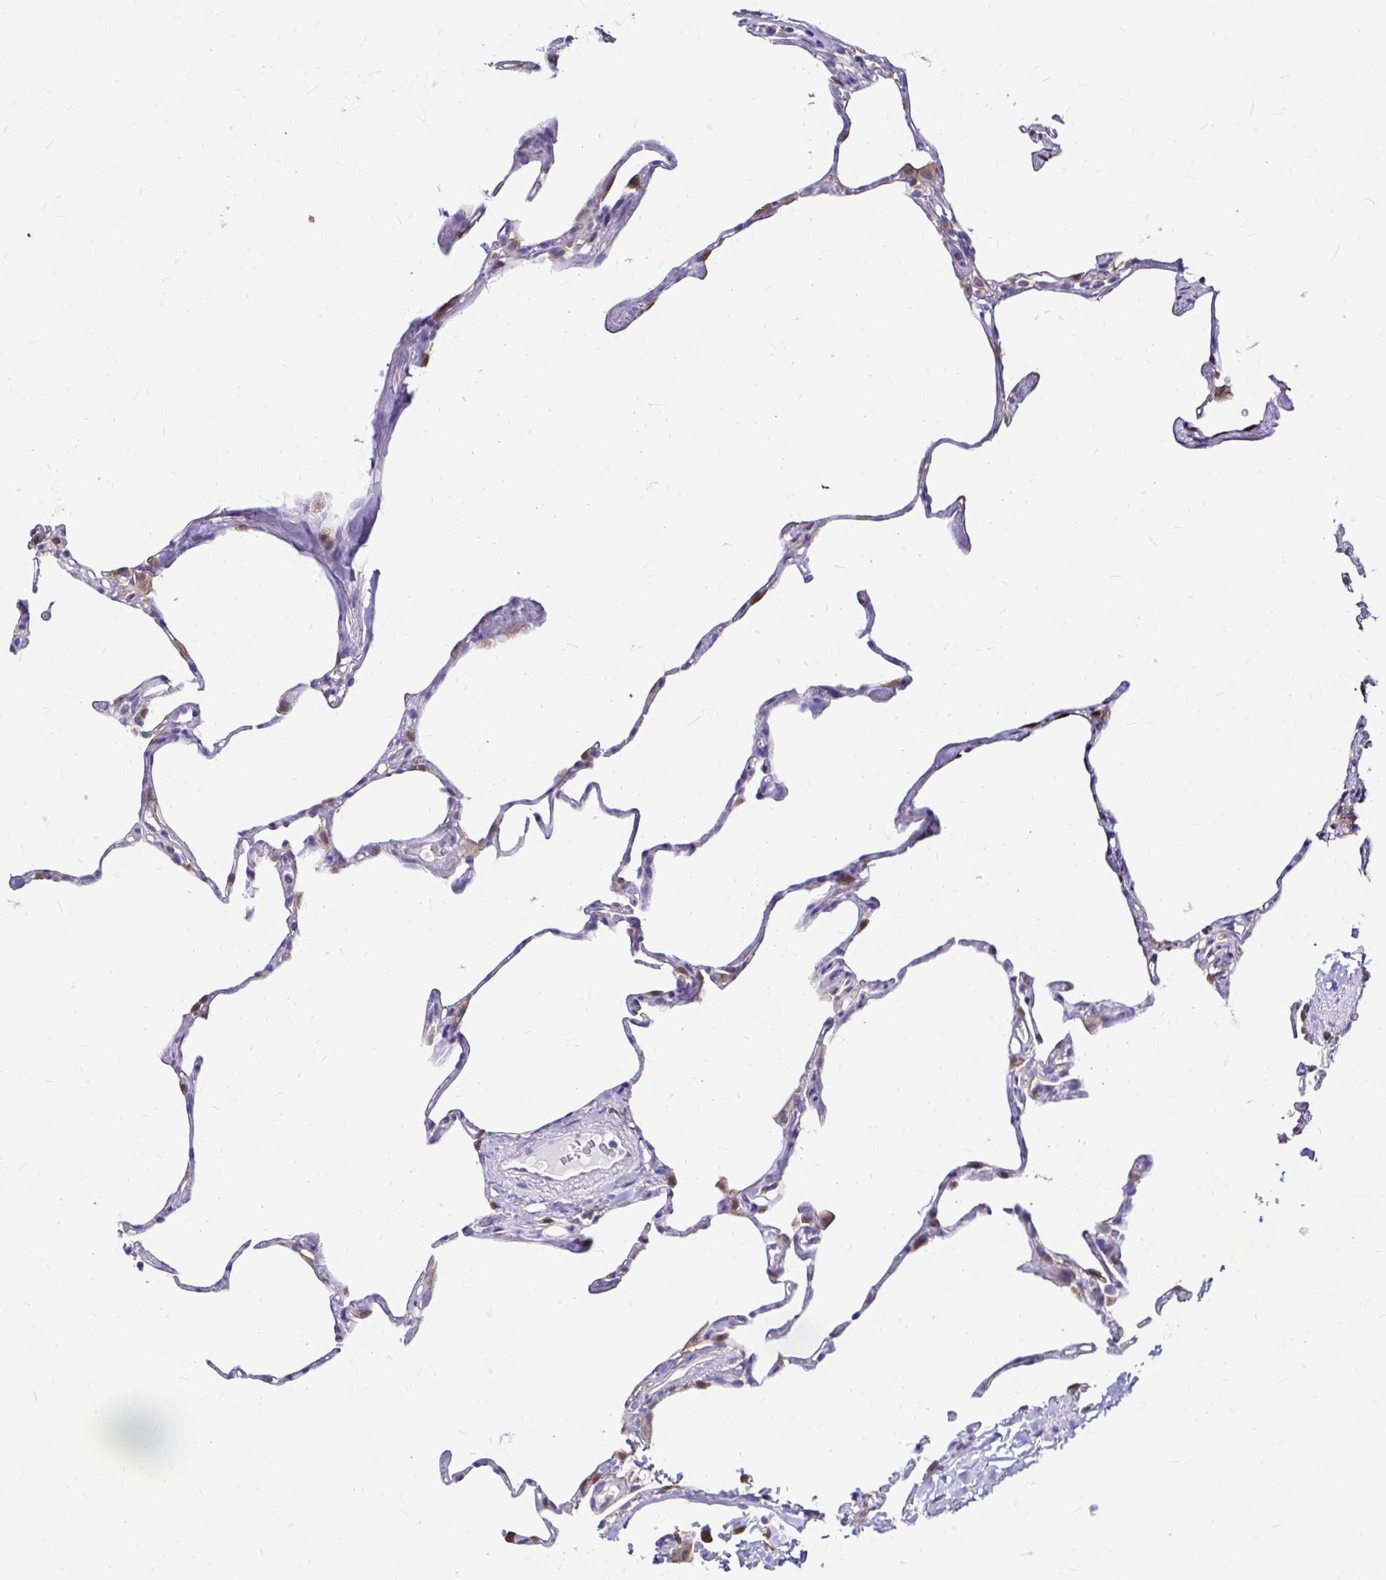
{"staining": {"intensity": "weak", "quantity": "<25%", "location": "cytoplasmic/membranous"}, "tissue": "lung", "cell_type": "Alveolar cells", "image_type": "normal", "snomed": [{"axis": "morphology", "description": "Normal tissue, NOS"}, {"axis": "topography", "description": "Lung"}], "caption": "This is an immunohistochemistry (IHC) photomicrograph of benign human lung. There is no expression in alveolar cells.", "gene": "IDH1", "patient": {"sex": "male", "age": 65}}